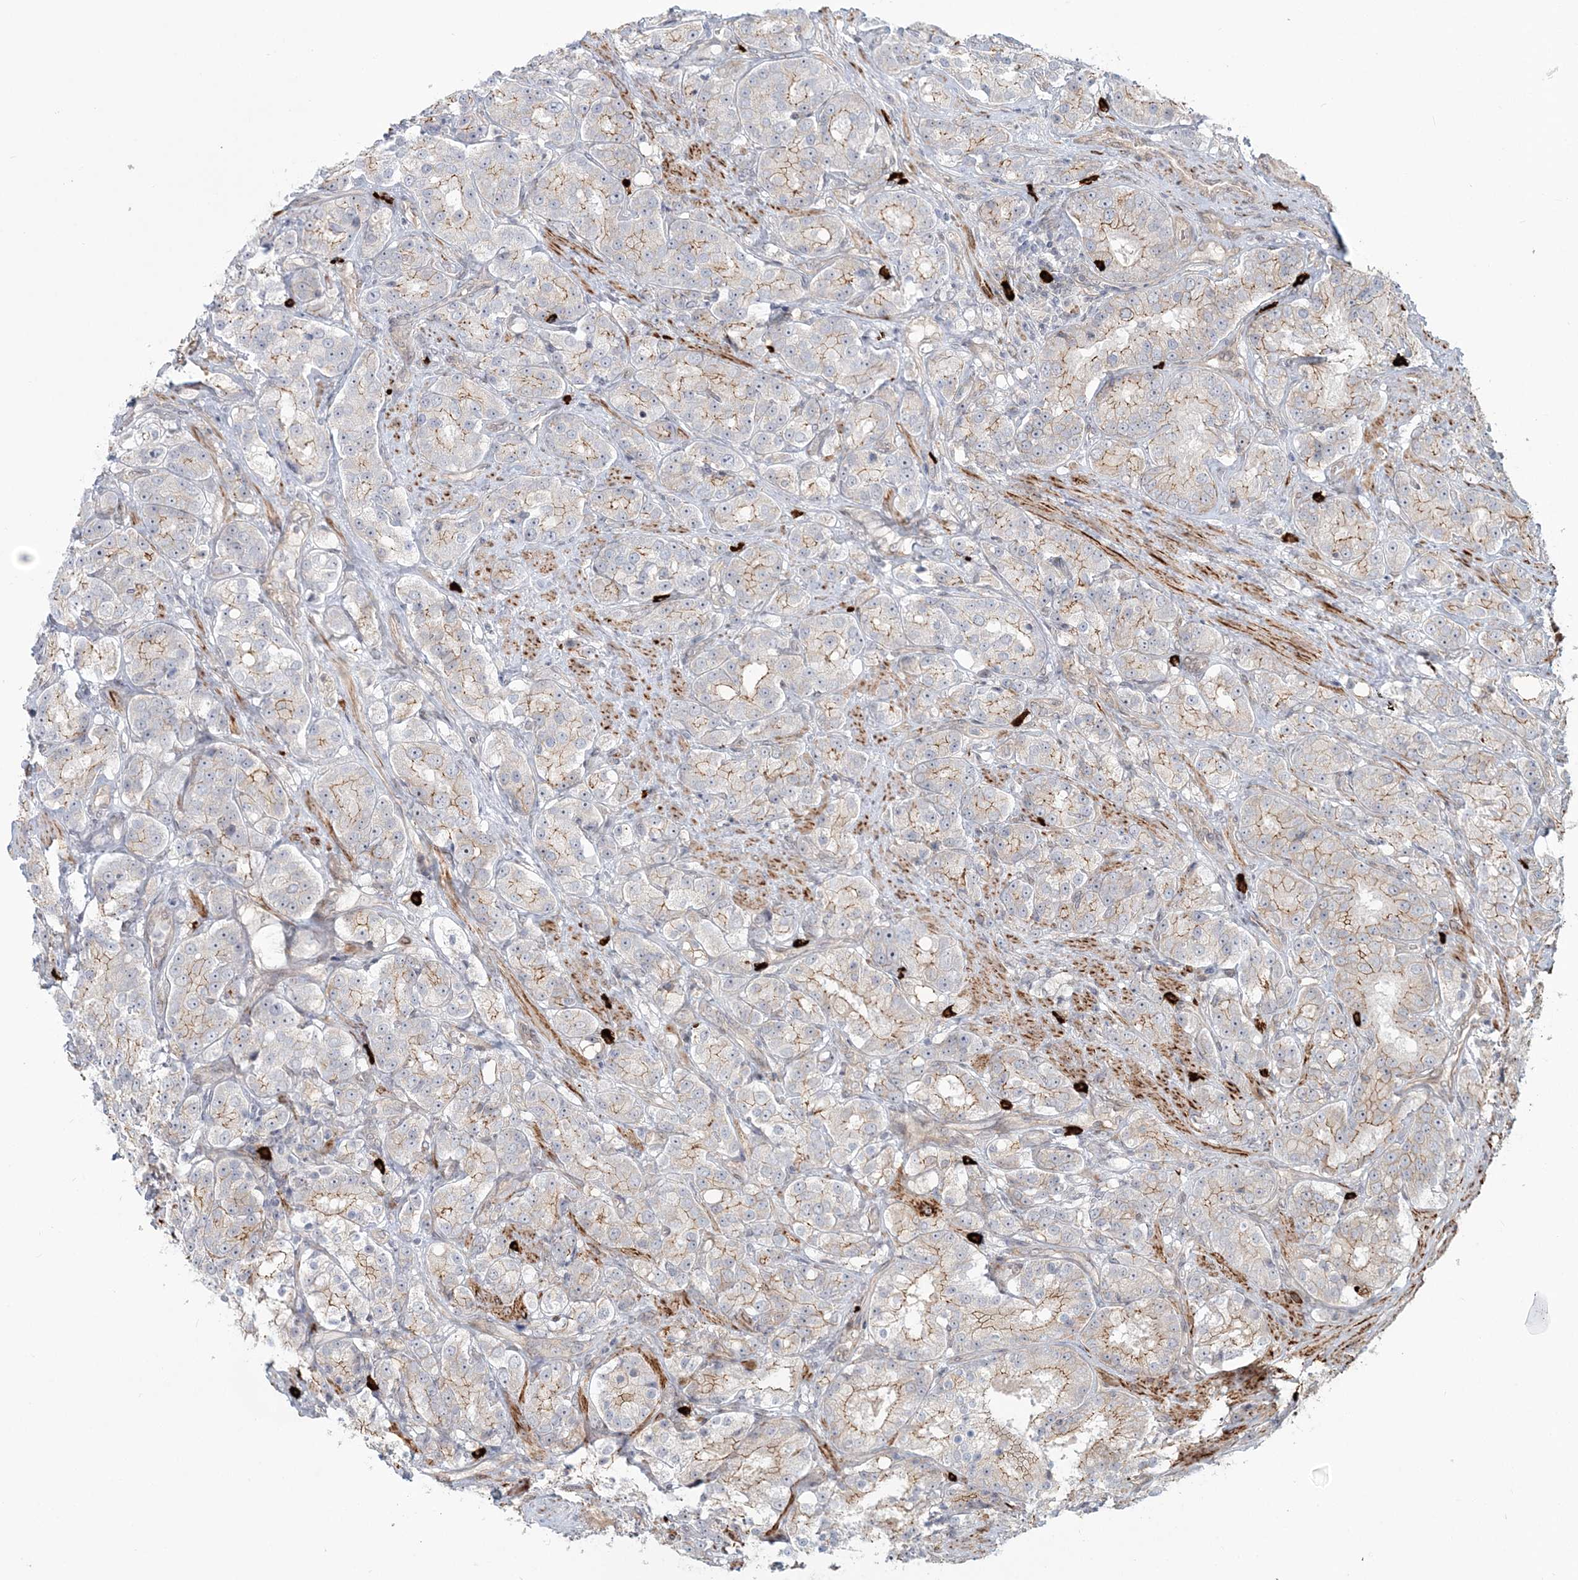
{"staining": {"intensity": "moderate", "quantity": "25%-75%", "location": "cytoplasmic/membranous"}, "tissue": "prostate cancer", "cell_type": "Tumor cells", "image_type": "cancer", "snomed": [{"axis": "morphology", "description": "Adenocarcinoma, High grade"}, {"axis": "topography", "description": "Prostate"}], "caption": "Prostate adenocarcinoma (high-grade) was stained to show a protein in brown. There is medium levels of moderate cytoplasmic/membranous expression in about 25%-75% of tumor cells.", "gene": "SH3PXD2A", "patient": {"sex": "male", "age": 60}}